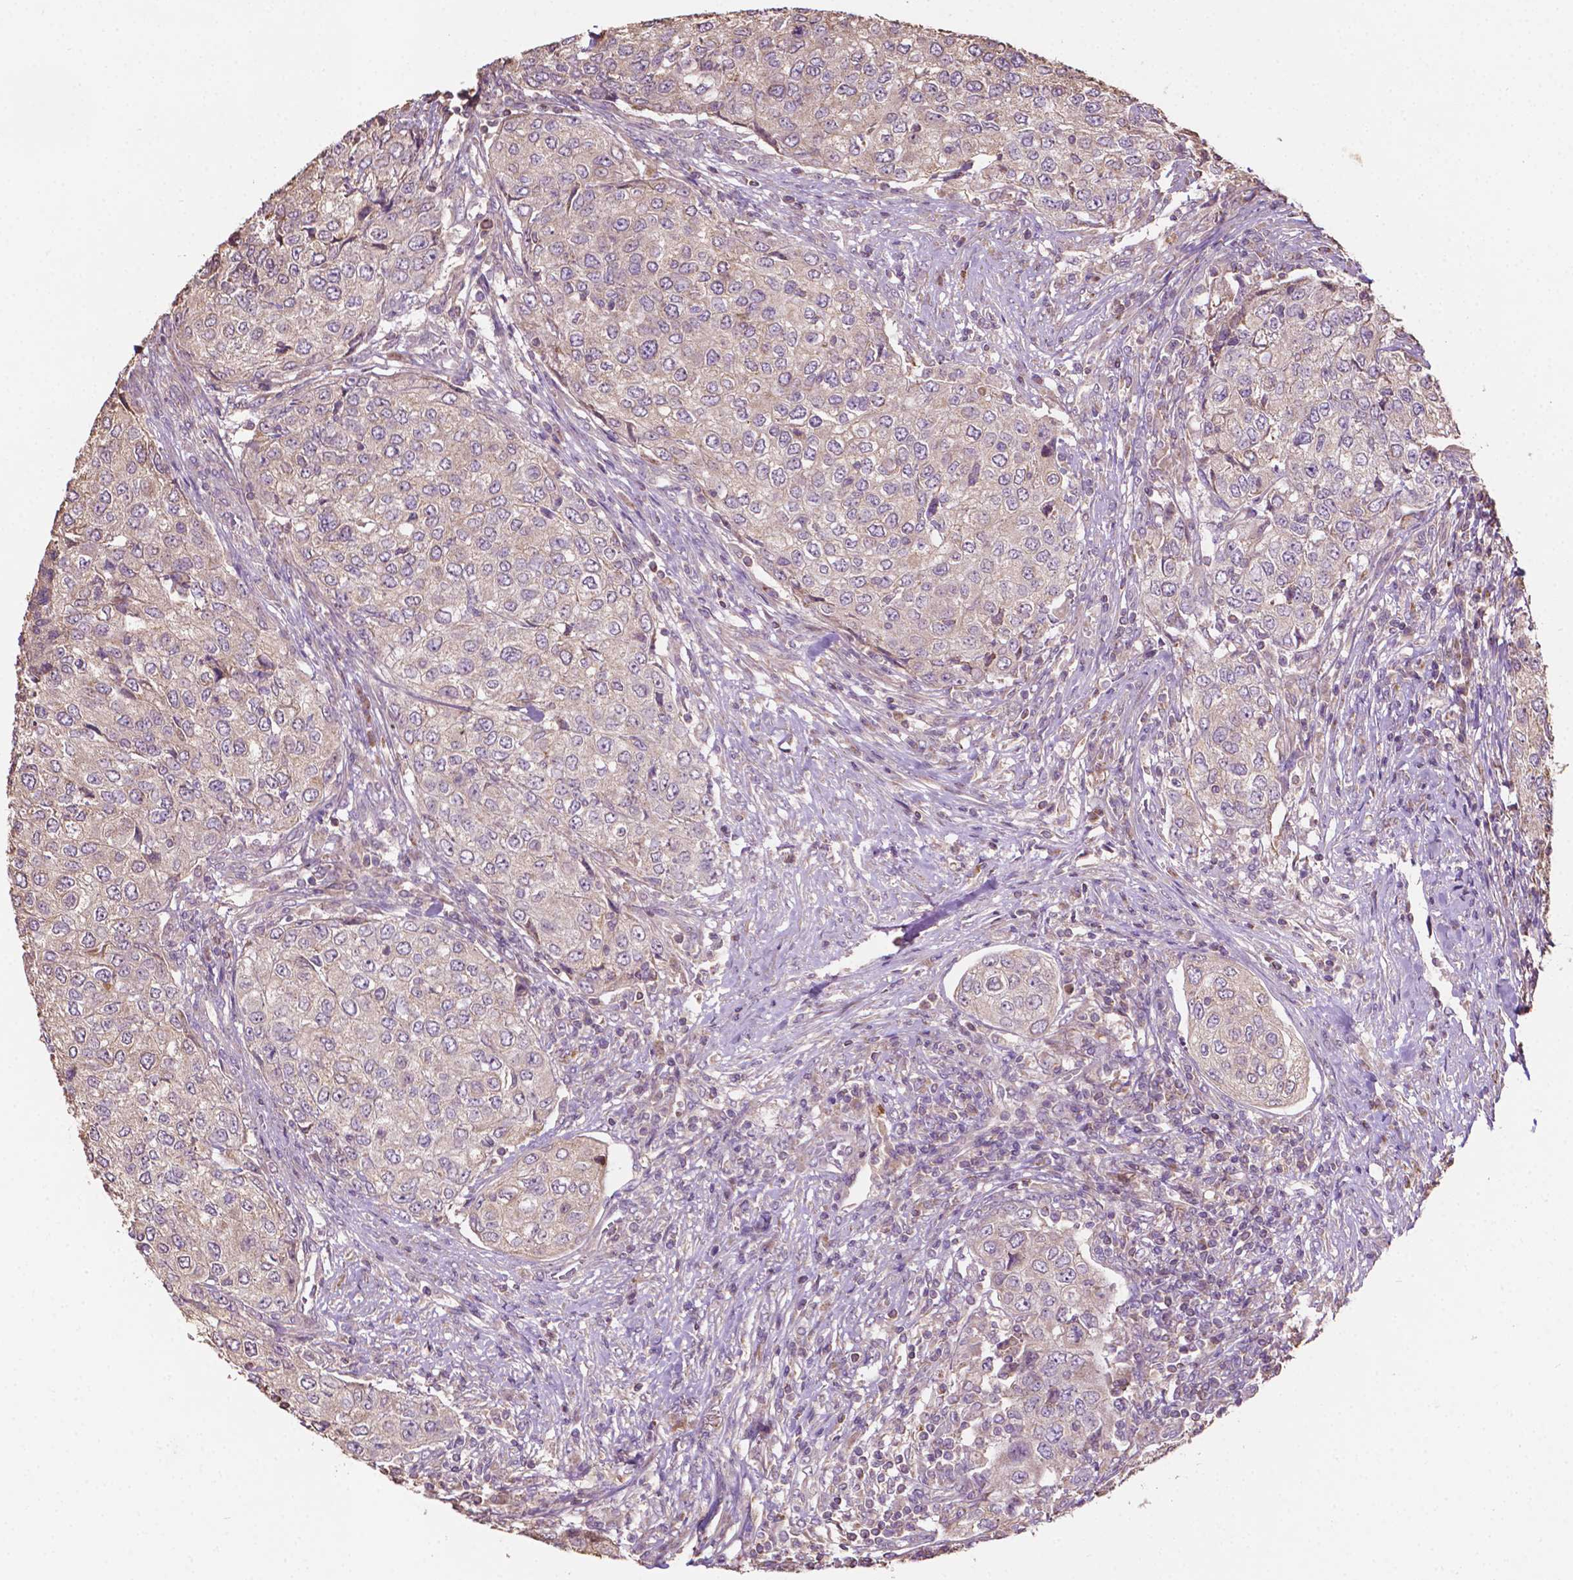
{"staining": {"intensity": "weak", "quantity": "<25%", "location": "cytoplasmic/membranous"}, "tissue": "urothelial cancer", "cell_type": "Tumor cells", "image_type": "cancer", "snomed": [{"axis": "morphology", "description": "Urothelial carcinoma, High grade"}, {"axis": "topography", "description": "Urinary bladder"}], "caption": "High magnification brightfield microscopy of urothelial cancer stained with DAB (brown) and counterstained with hematoxylin (blue): tumor cells show no significant expression. Nuclei are stained in blue.", "gene": "LRR1", "patient": {"sex": "female", "age": 78}}